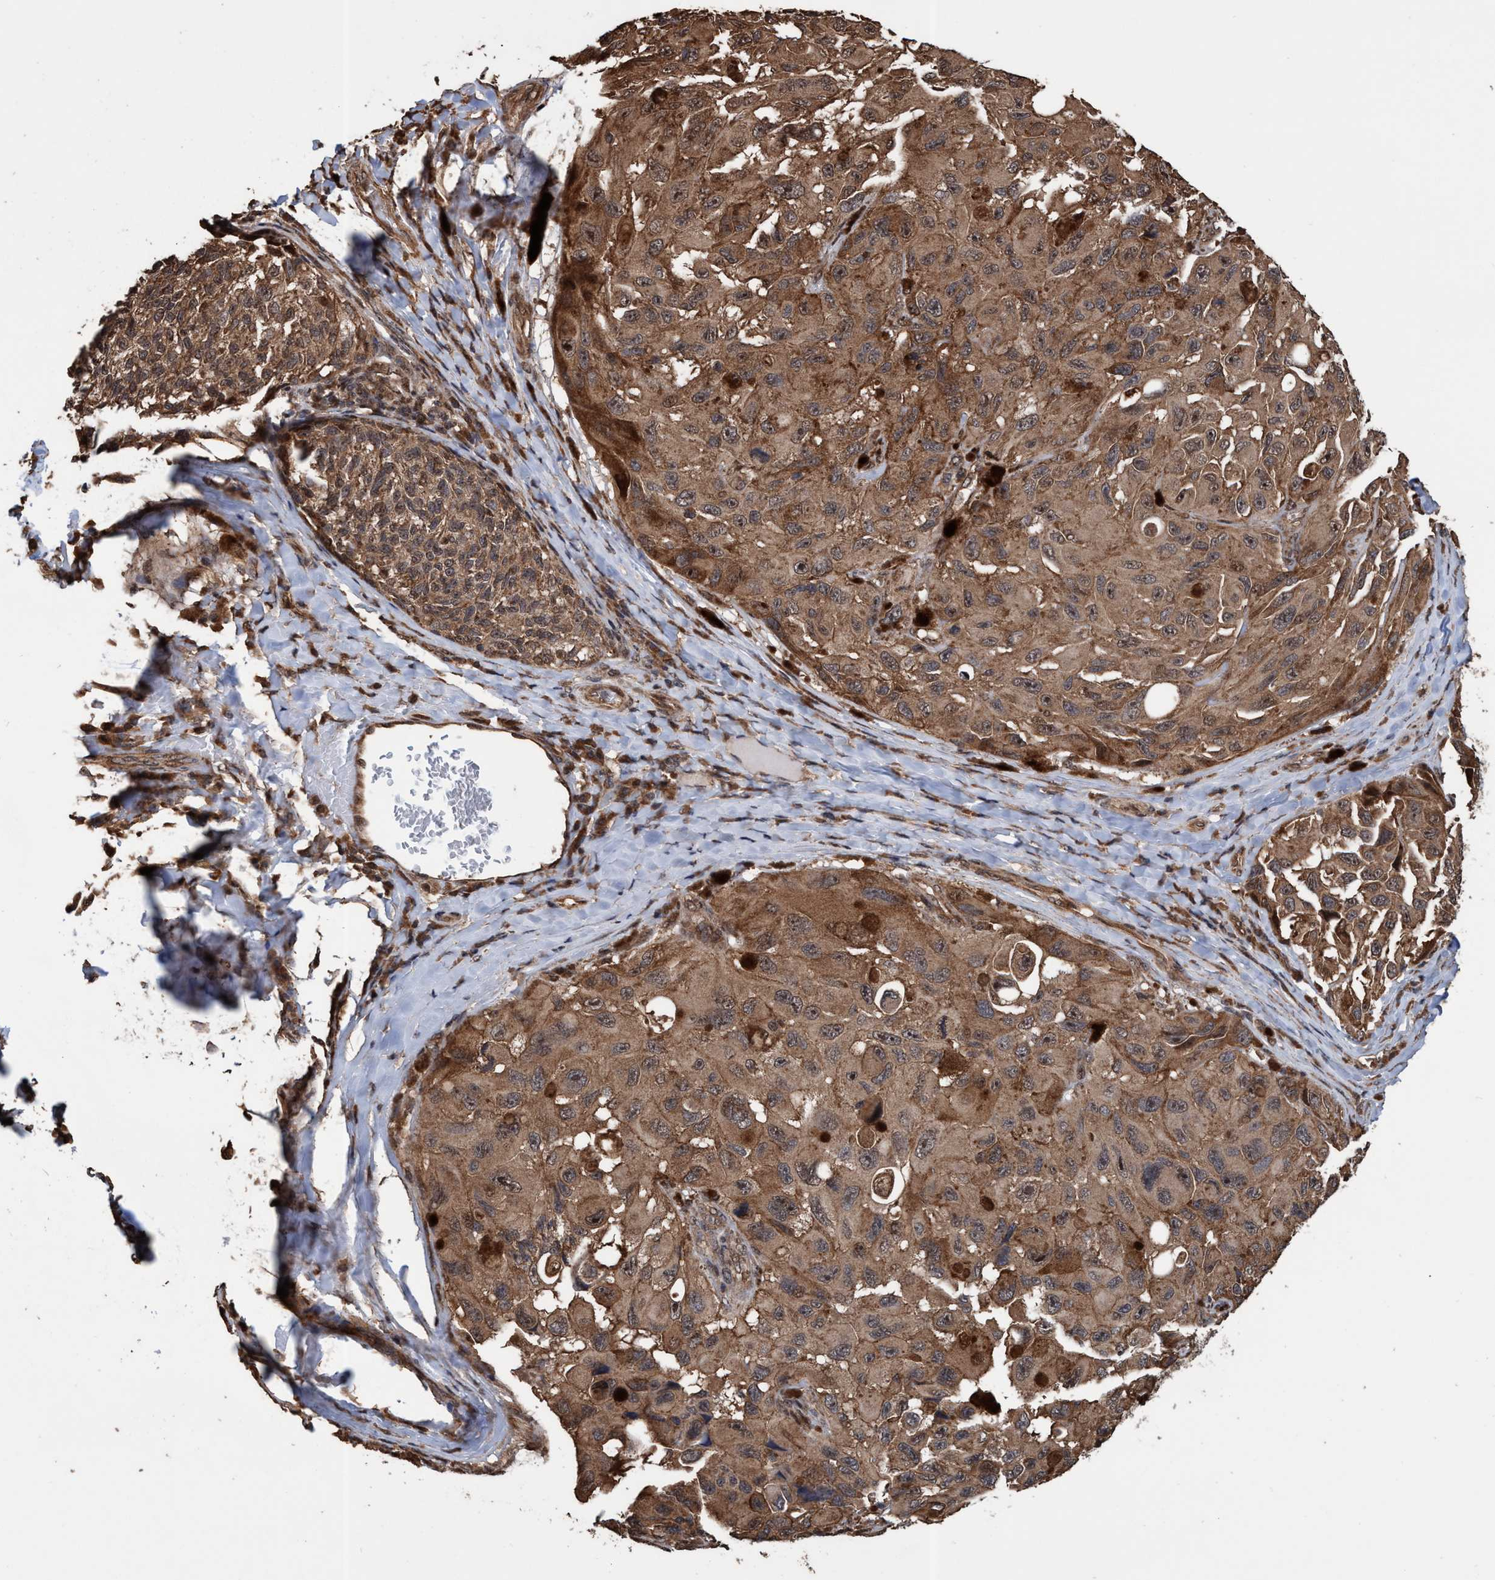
{"staining": {"intensity": "moderate", "quantity": ">75%", "location": "cytoplasmic/membranous,nuclear"}, "tissue": "melanoma", "cell_type": "Tumor cells", "image_type": "cancer", "snomed": [{"axis": "morphology", "description": "Malignant melanoma, NOS"}, {"axis": "topography", "description": "Skin"}], "caption": "Tumor cells exhibit medium levels of moderate cytoplasmic/membranous and nuclear positivity in approximately >75% of cells in human malignant melanoma.", "gene": "TRPC7", "patient": {"sex": "female", "age": 73}}